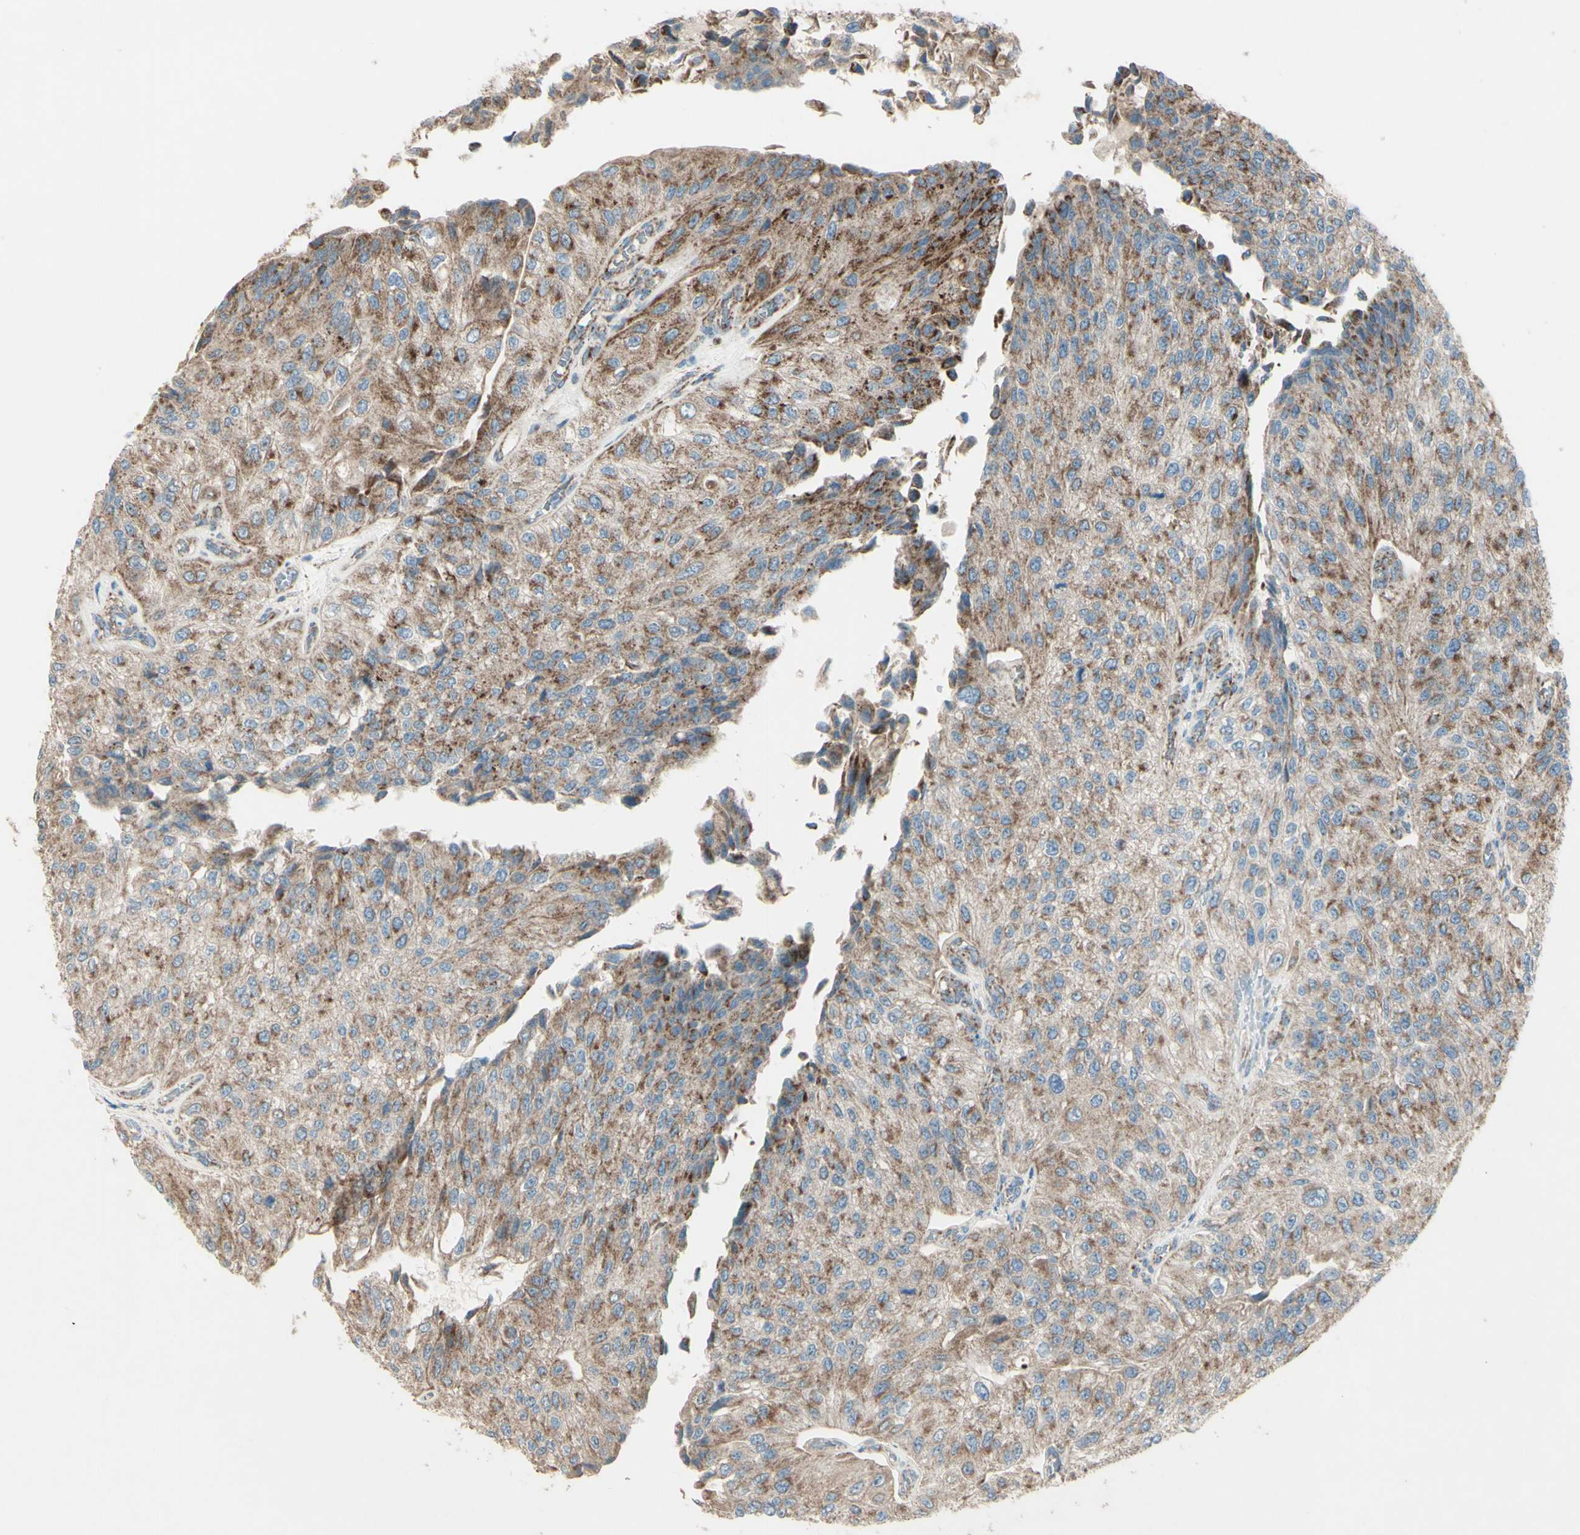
{"staining": {"intensity": "moderate", "quantity": ">75%", "location": "cytoplasmic/membranous"}, "tissue": "urothelial cancer", "cell_type": "Tumor cells", "image_type": "cancer", "snomed": [{"axis": "morphology", "description": "Urothelial carcinoma, High grade"}, {"axis": "topography", "description": "Kidney"}, {"axis": "topography", "description": "Urinary bladder"}], "caption": "IHC (DAB) staining of urothelial carcinoma (high-grade) demonstrates moderate cytoplasmic/membranous protein positivity in approximately >75% of tumor cells.", "gene": "RHOT1", "patient": {"sex": "male", "age": 77}}